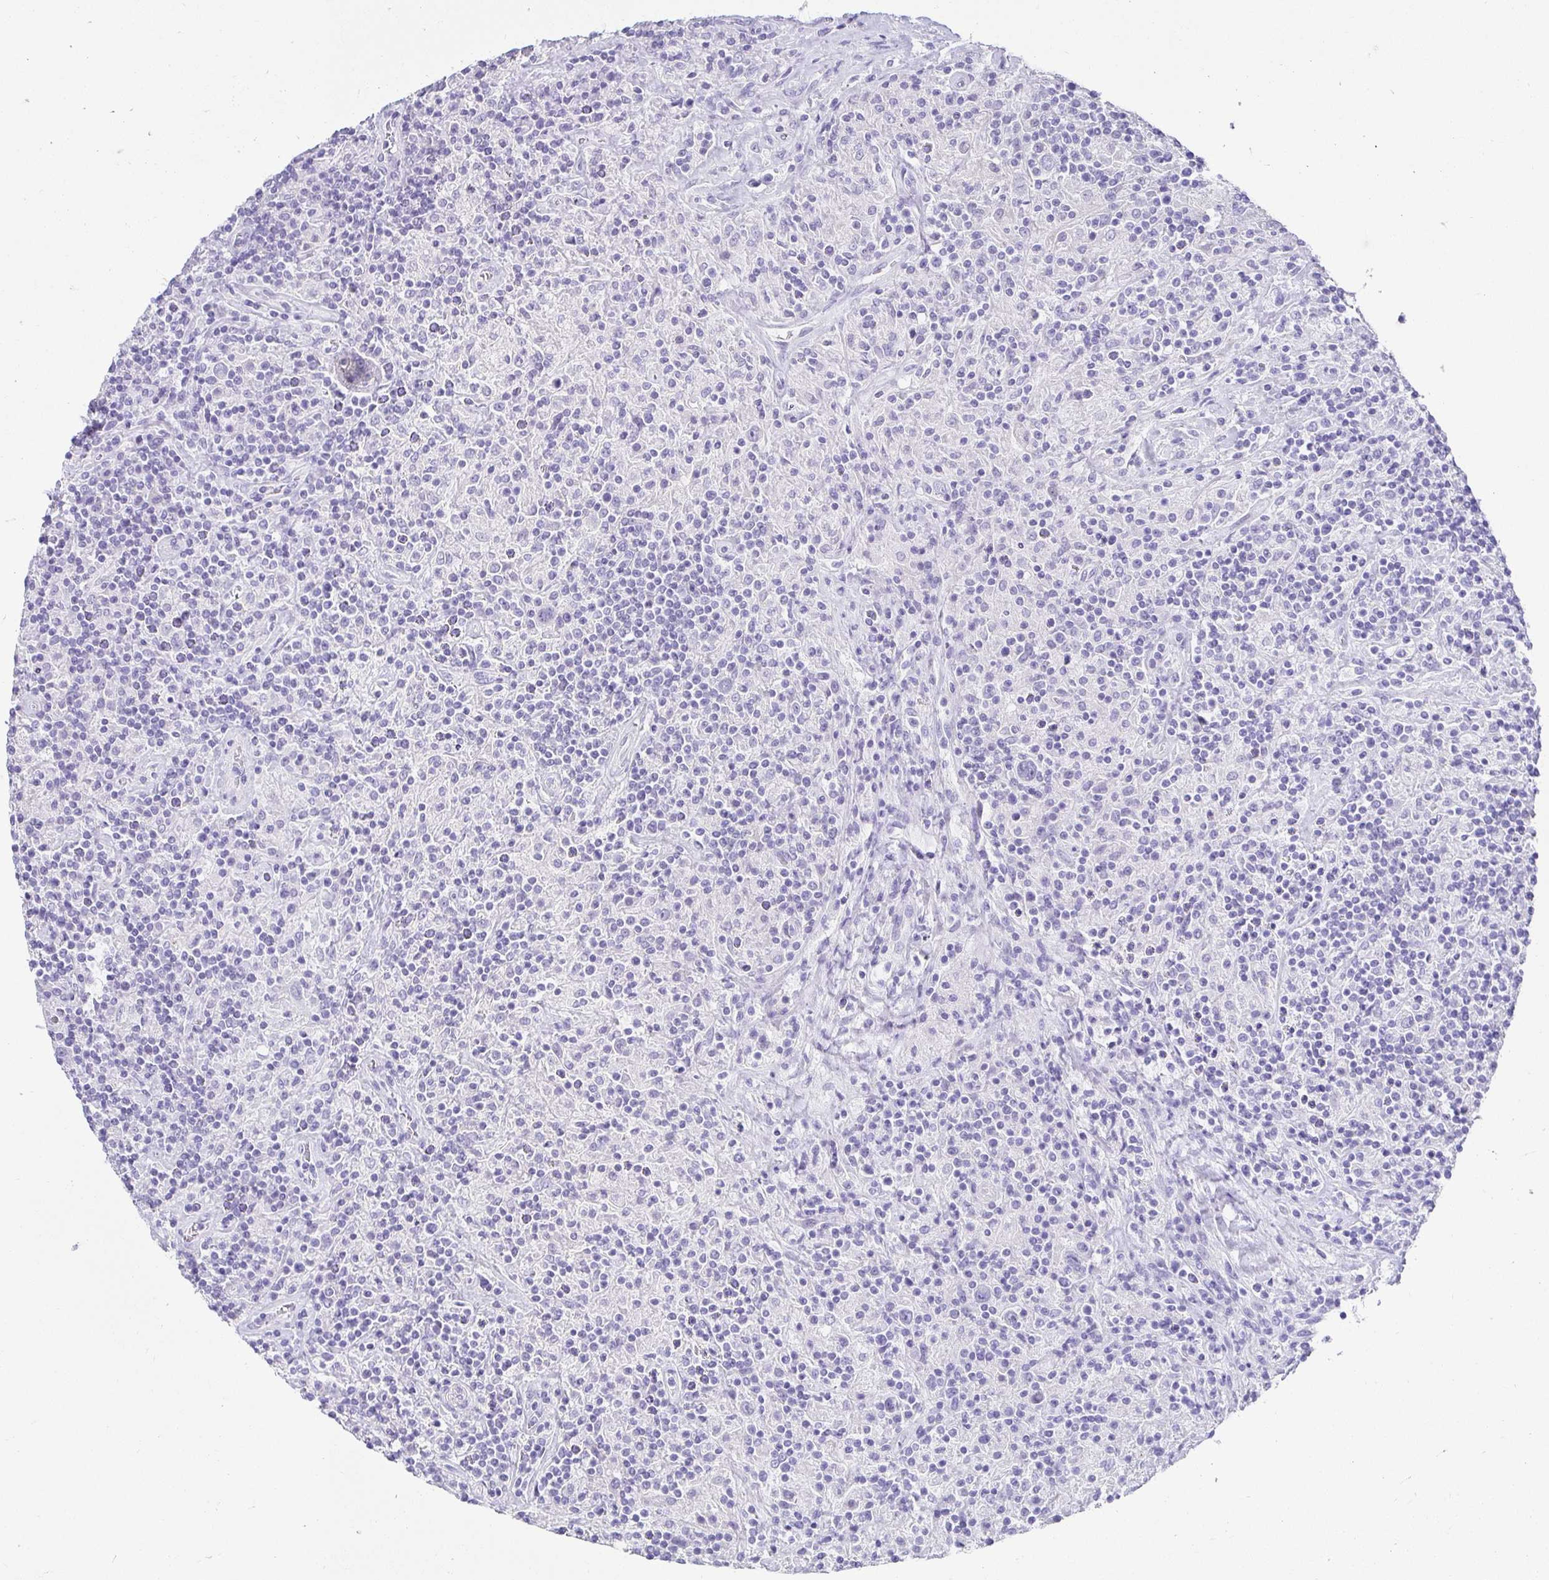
{"staining": {"intensity": "negative", "quantity": "none", "location": "none"}, "tissue": "lymphoma", "cell_type": "Tumor cells", "image_type": "cancer", "snomed": [{"axis": "morphology", "description": "Hodgkin's disease, NOS"}, {"axis": "topography", "description": "Lymph node"}], "caption": "This is an immunohistochemistry (IHC) image of Hodgkin's disease. There is no staining in tumor cells.", "gene": "CHAT", "patient": {"sex": "male", "age": 70}}